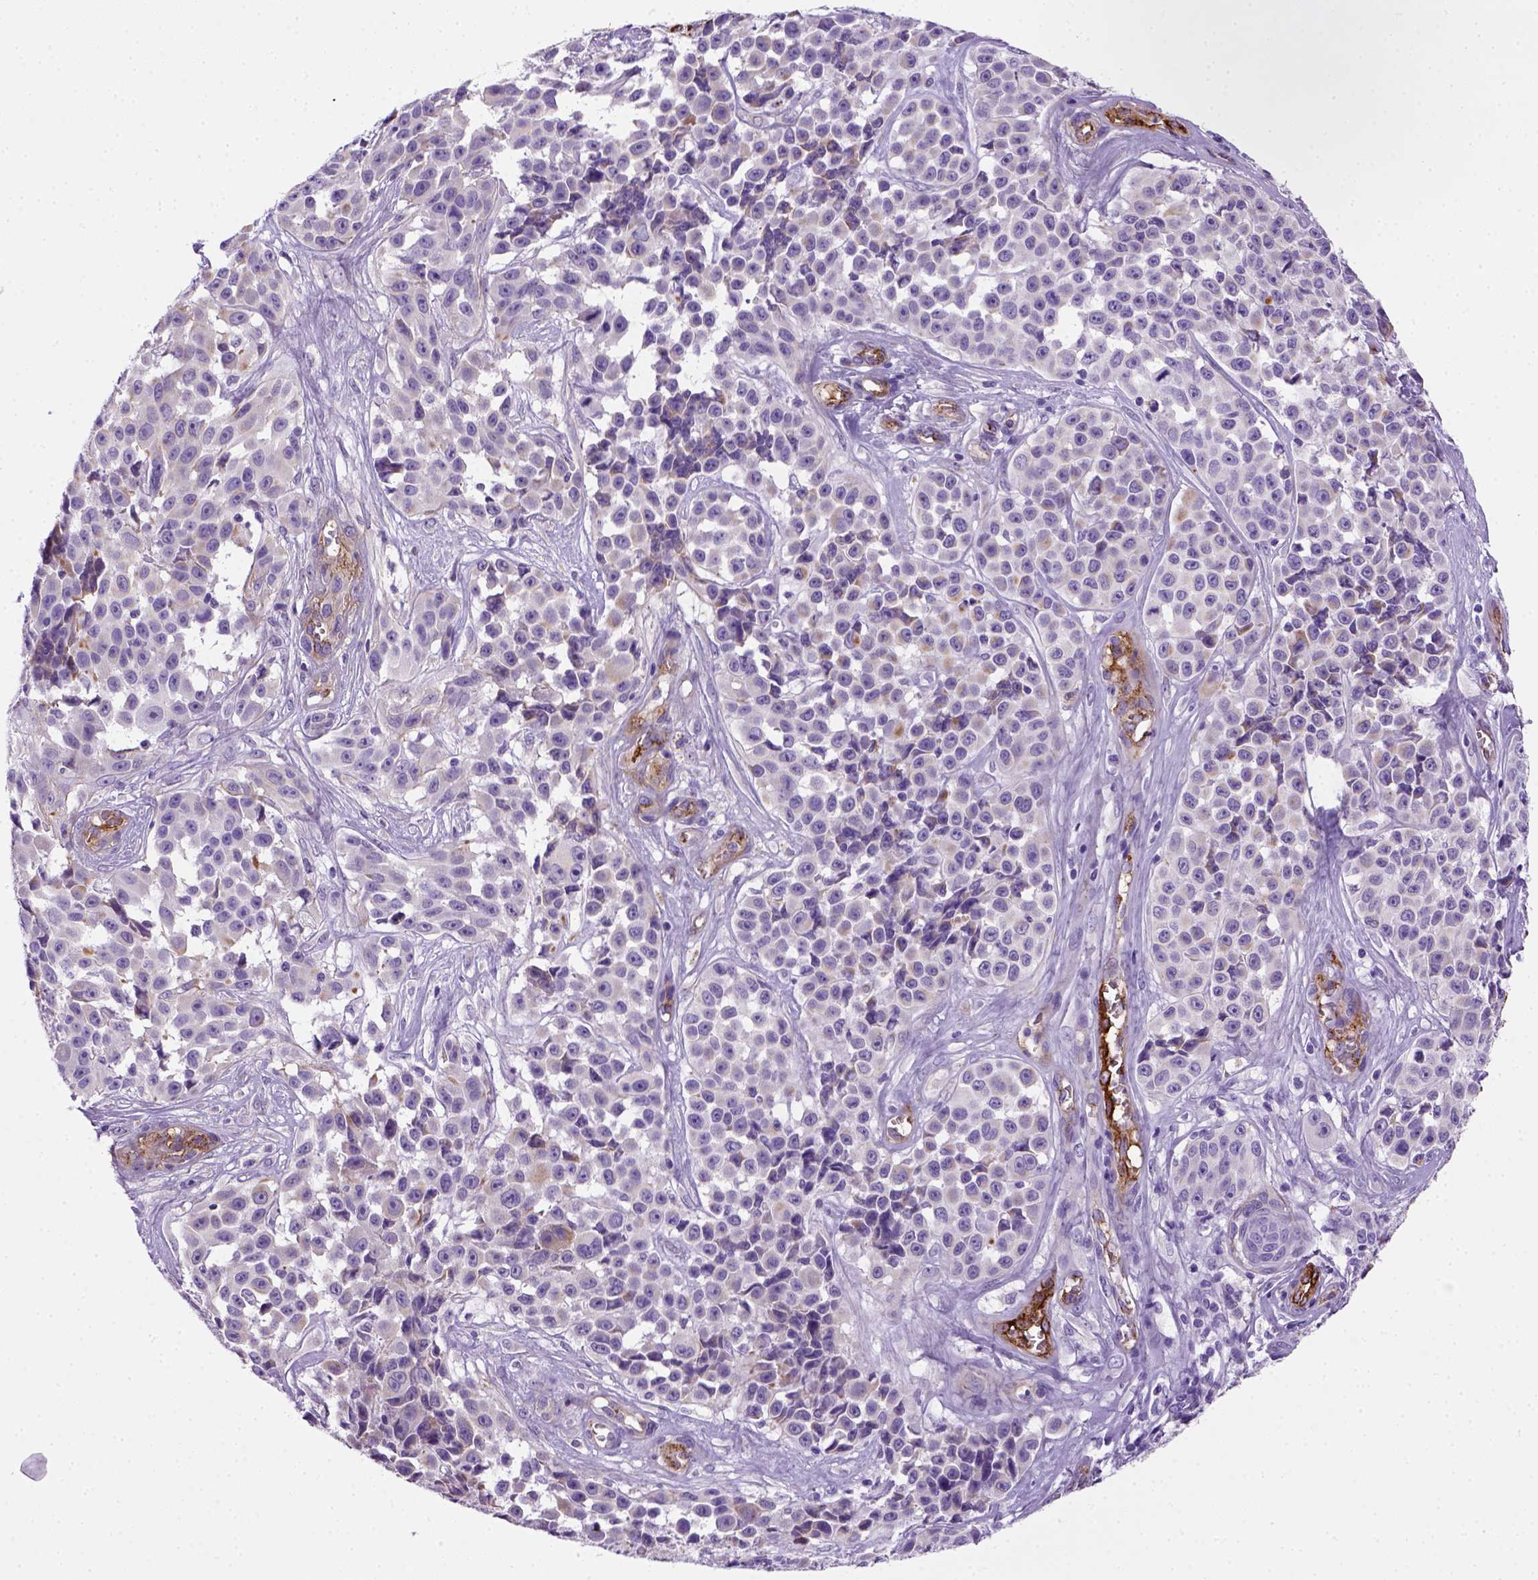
{"staining": {"intensity": "negative", "quantity": "none", "location": "none"}, "tissue": "melanoma", "cell_type": "Tumor cells", "image_type": "cancer", "snomed": [{"axis": "morphology", "description": "Malignant melanoma, NOS"}, {"axis": "topography", "description": "Skin"}], "caption": "Tumor cells are negative for brown protein staining in melanoma. (Immunohistochemistry (ihc), brightfield microscopy, high magnification).", "gene": "VWF", "patient": {"sex": "female", "age": 88}}